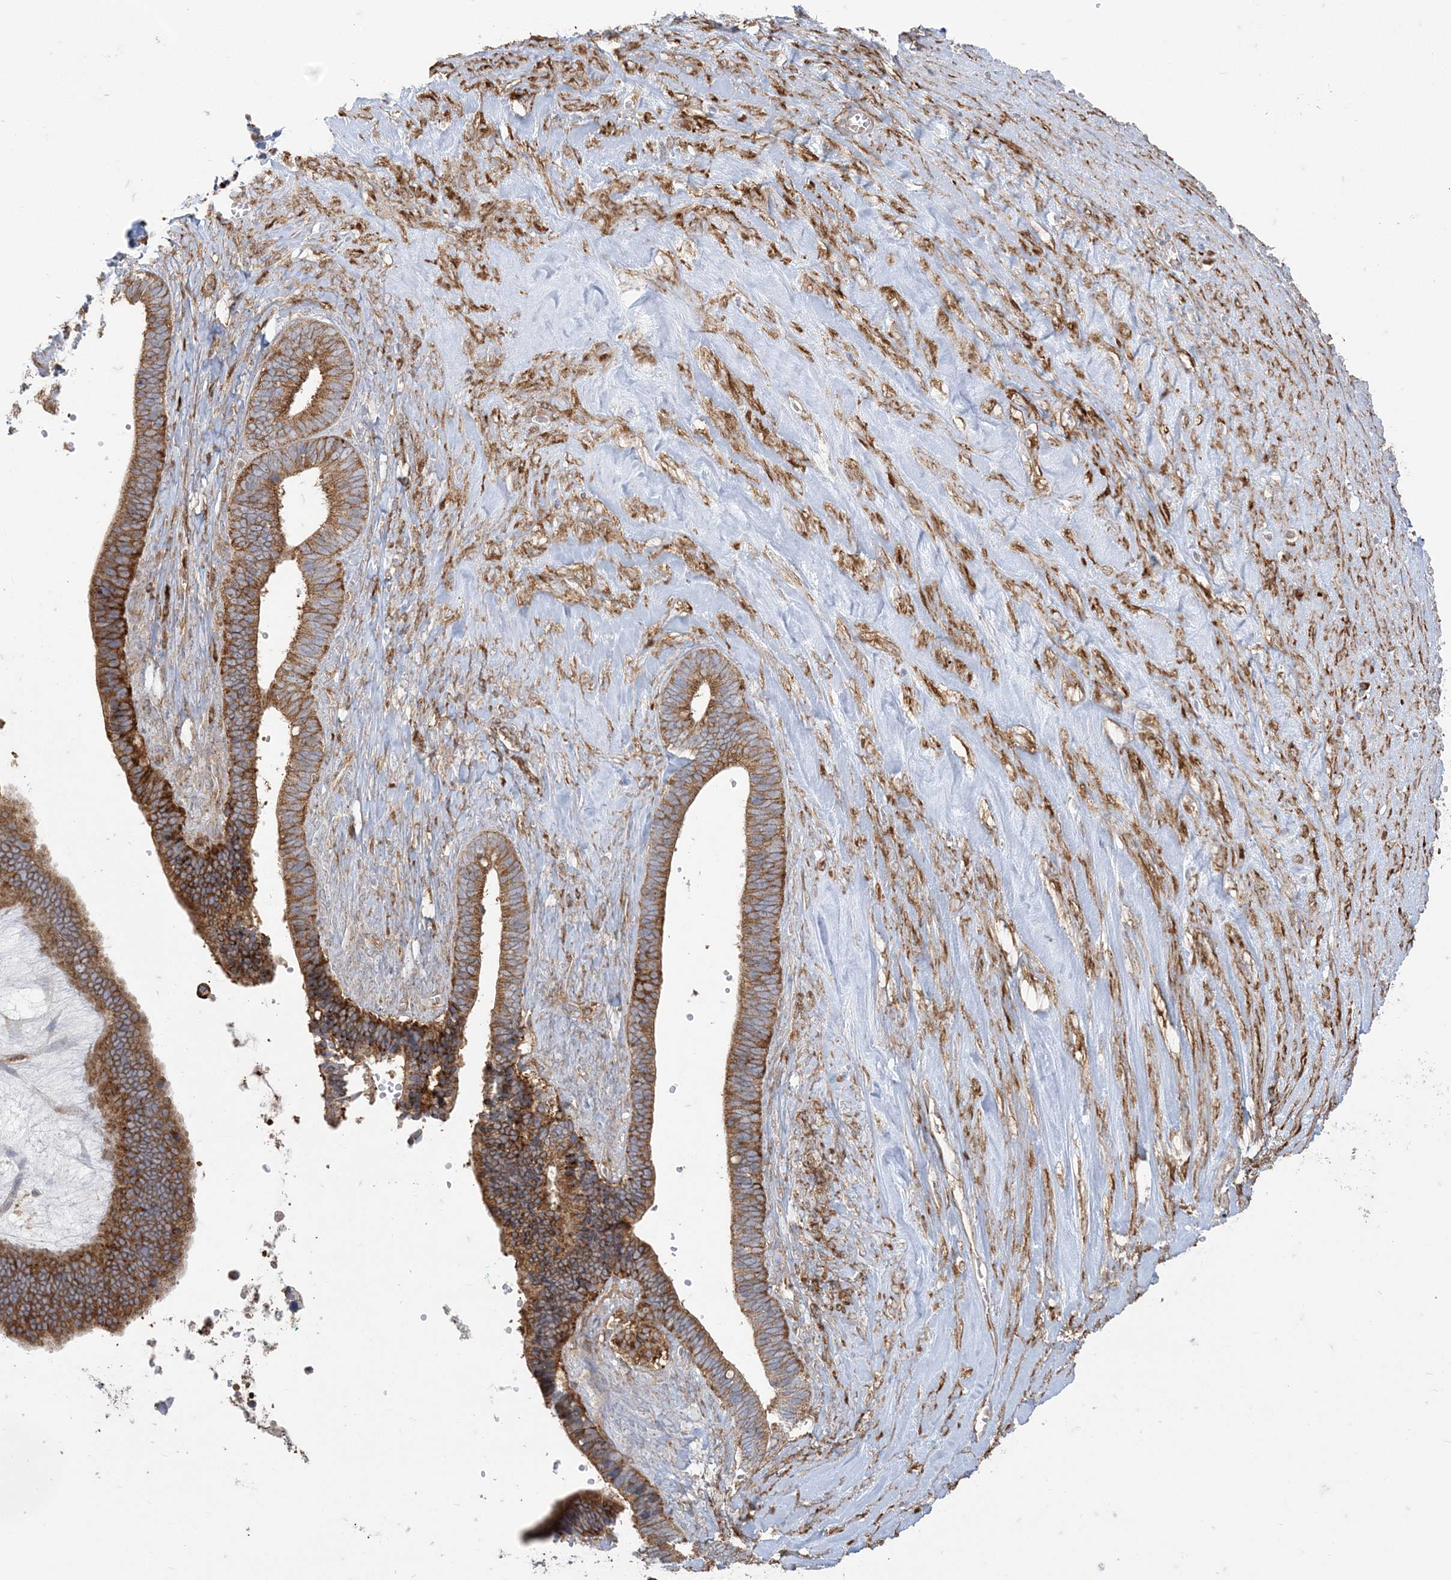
{"staining": {"intensity": "strong", "quantity": ">75%", "location": "cytoplasmic/membranous"}, "tissue": "ovarian cancer", "cell_type": "Tumor cells", "image_type": "cancer", "snomed": [{"axis": "morphology", "description": "Cystadenocarcinoma, serous, NOS"}, {"axis": "topography", "description": "Ovary"}], "caption": "Ovarian cancer tissue exhibits strong cytoplasmic/membranous expression in about >75% of tumor cells", "gene": "DERL3", "patient": {"sex": "female", "age": 56}}